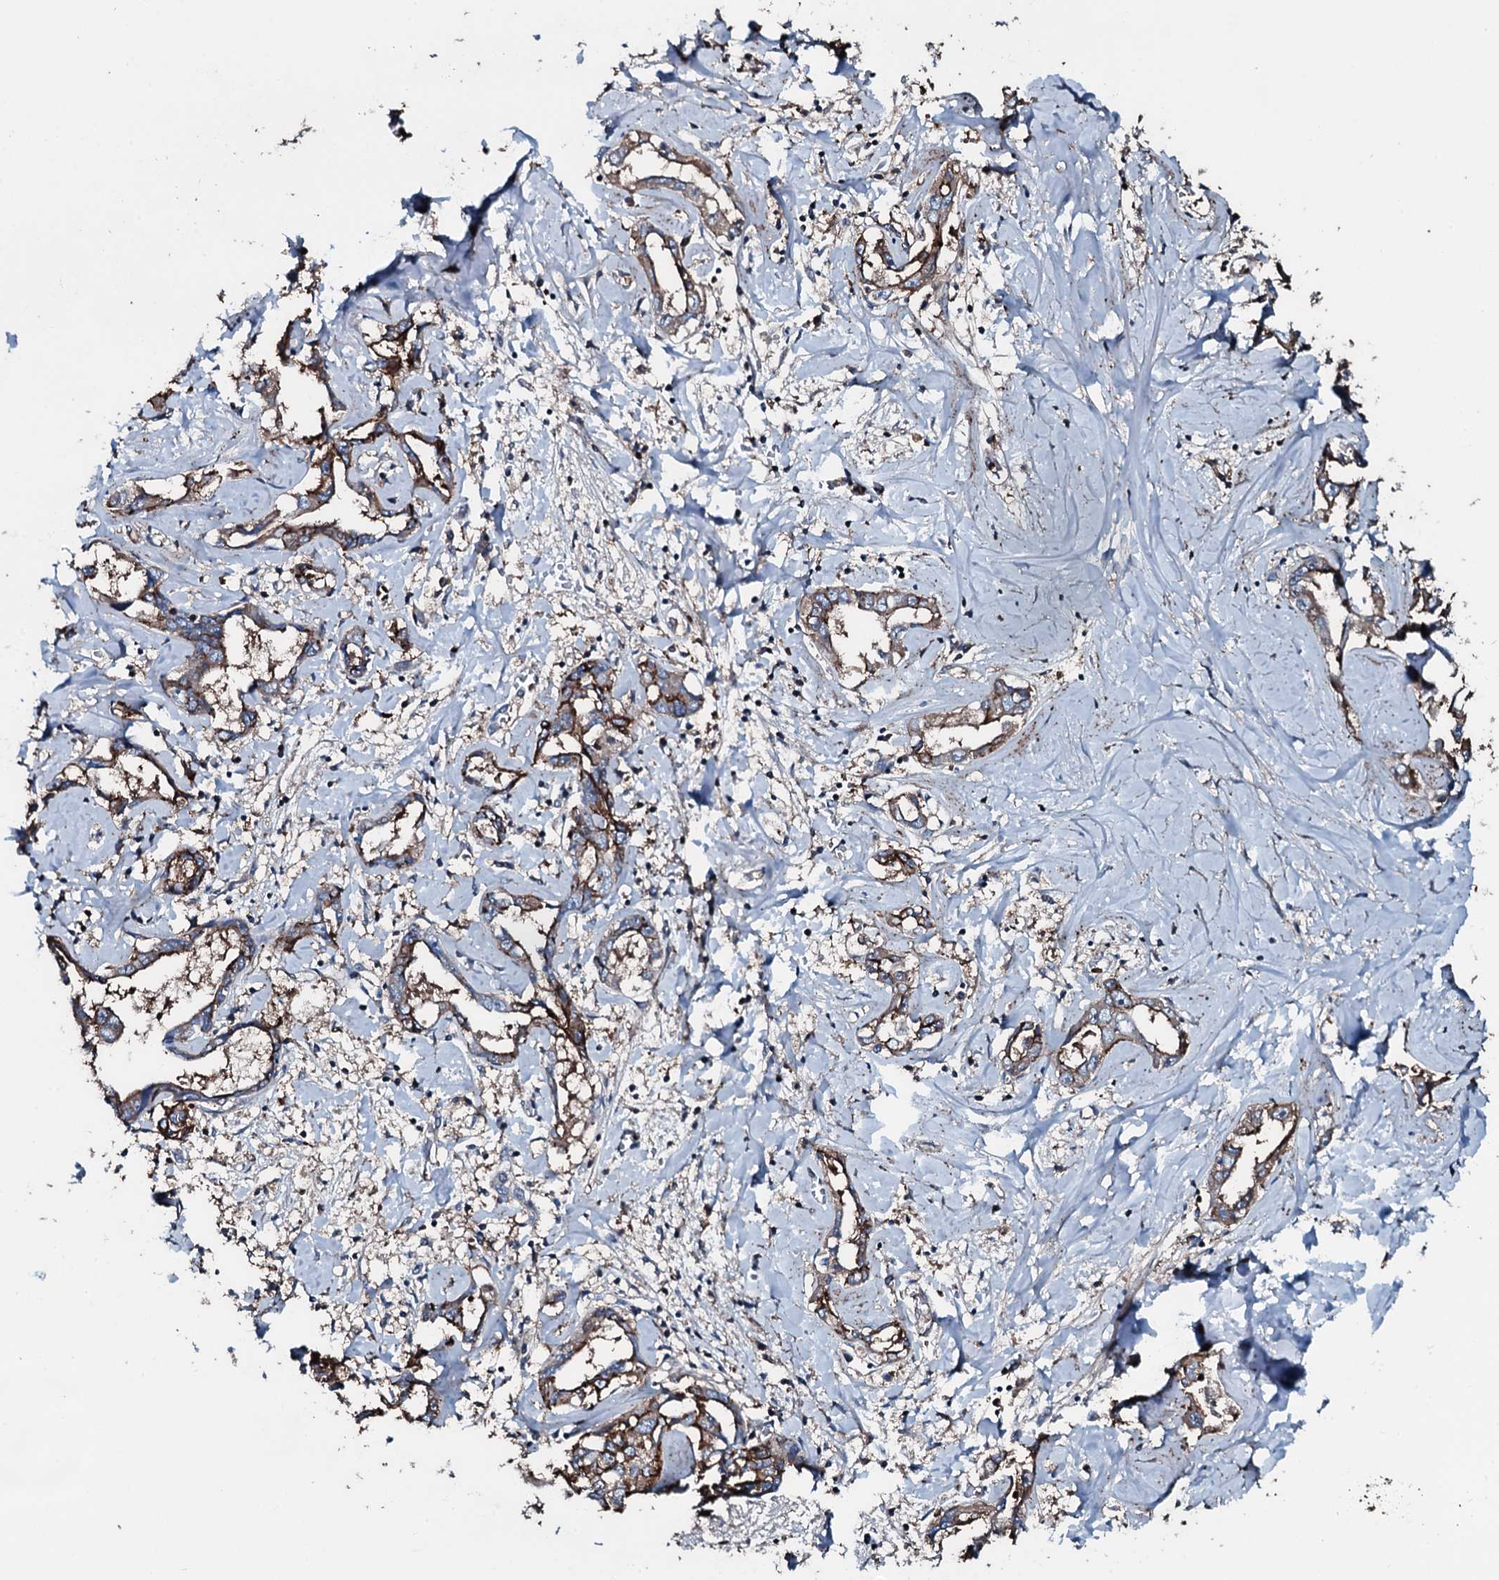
{"staining": {"intensity": "moderate", "quantity": ">75%", "location": "cytoplasmic/membranous"}, "tissue": "liver cancer", "cell_type": "Tumor cells", "image_type": "cancer", "snomed": [{"axis": "morphology", "description": "Cholangiocarcinoma"}, {"axis": "topography", "description": "Liver"}], "caption": "Immunohistochemical staining of human liver cancer (cholangiocarcinoma) displays medium levels of moderate cytoplasmic/membranous positivity in approximately >75% of tumor cells.", "gene": "AARS1", "patient": {"sex": "male", "age": 59}}